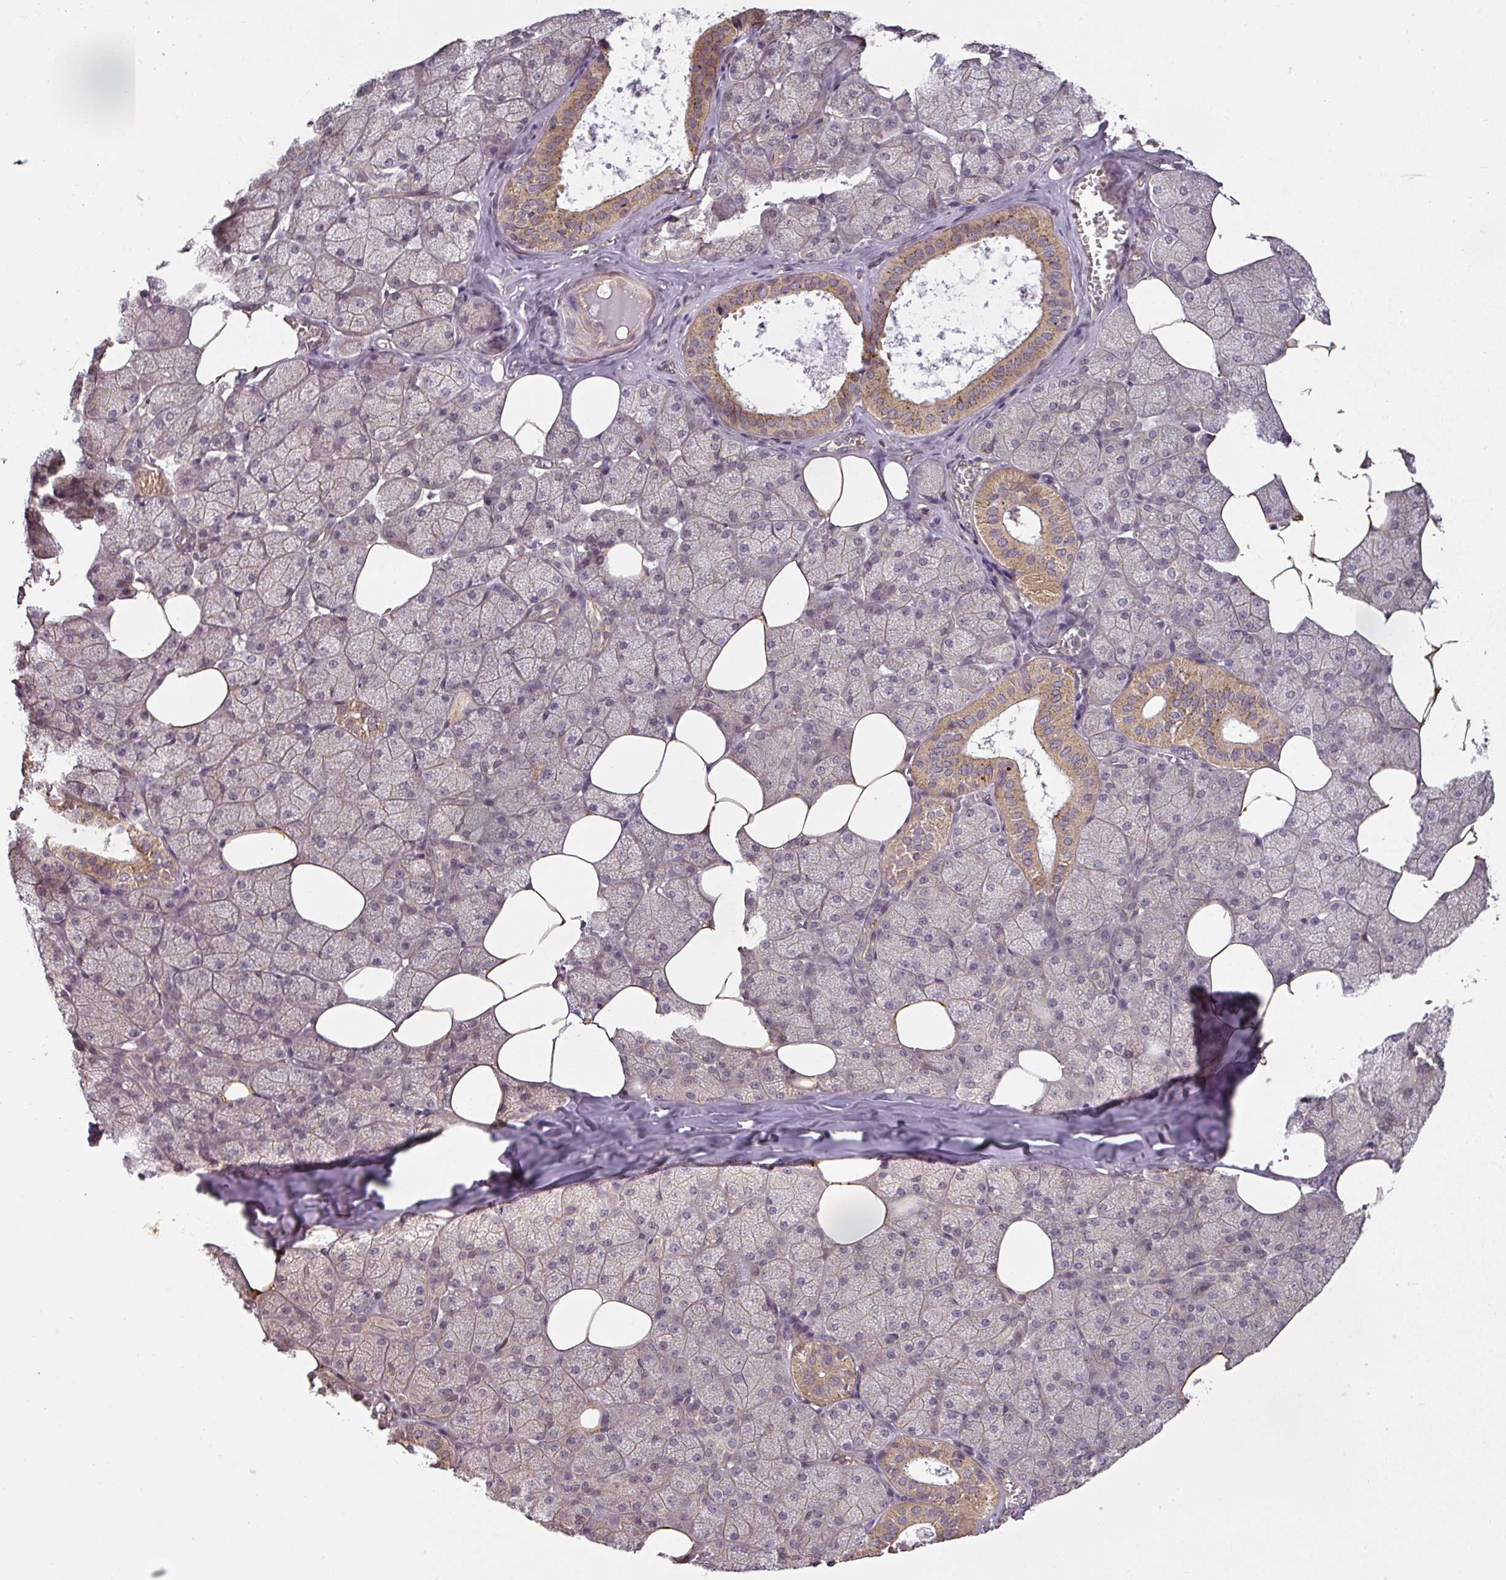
{"staining": {"intensity": "moderate", "quantity": "<25%", "location": "cytoplasmic/membranous"}, "tissue": "salivary gland", "cell_type": "Glandular cells", "image_type": "normal", "snomed": [{"axis": "morphology", "description": "Normal tissue, NOS"}, {"axis": "topography", "description": "Salivary gland"}, {"axis": "topography", "description": "Peripheral nerve tissue"}], "caption": "Immunohistochemical staining of benign salivary gland reveals <25% levels of moderate cytoplasmic/membranous protein expression in approximately <25% of glandular cells.", "gene": "DIMT1", "patient": {"sex": "male", "age": 38}}